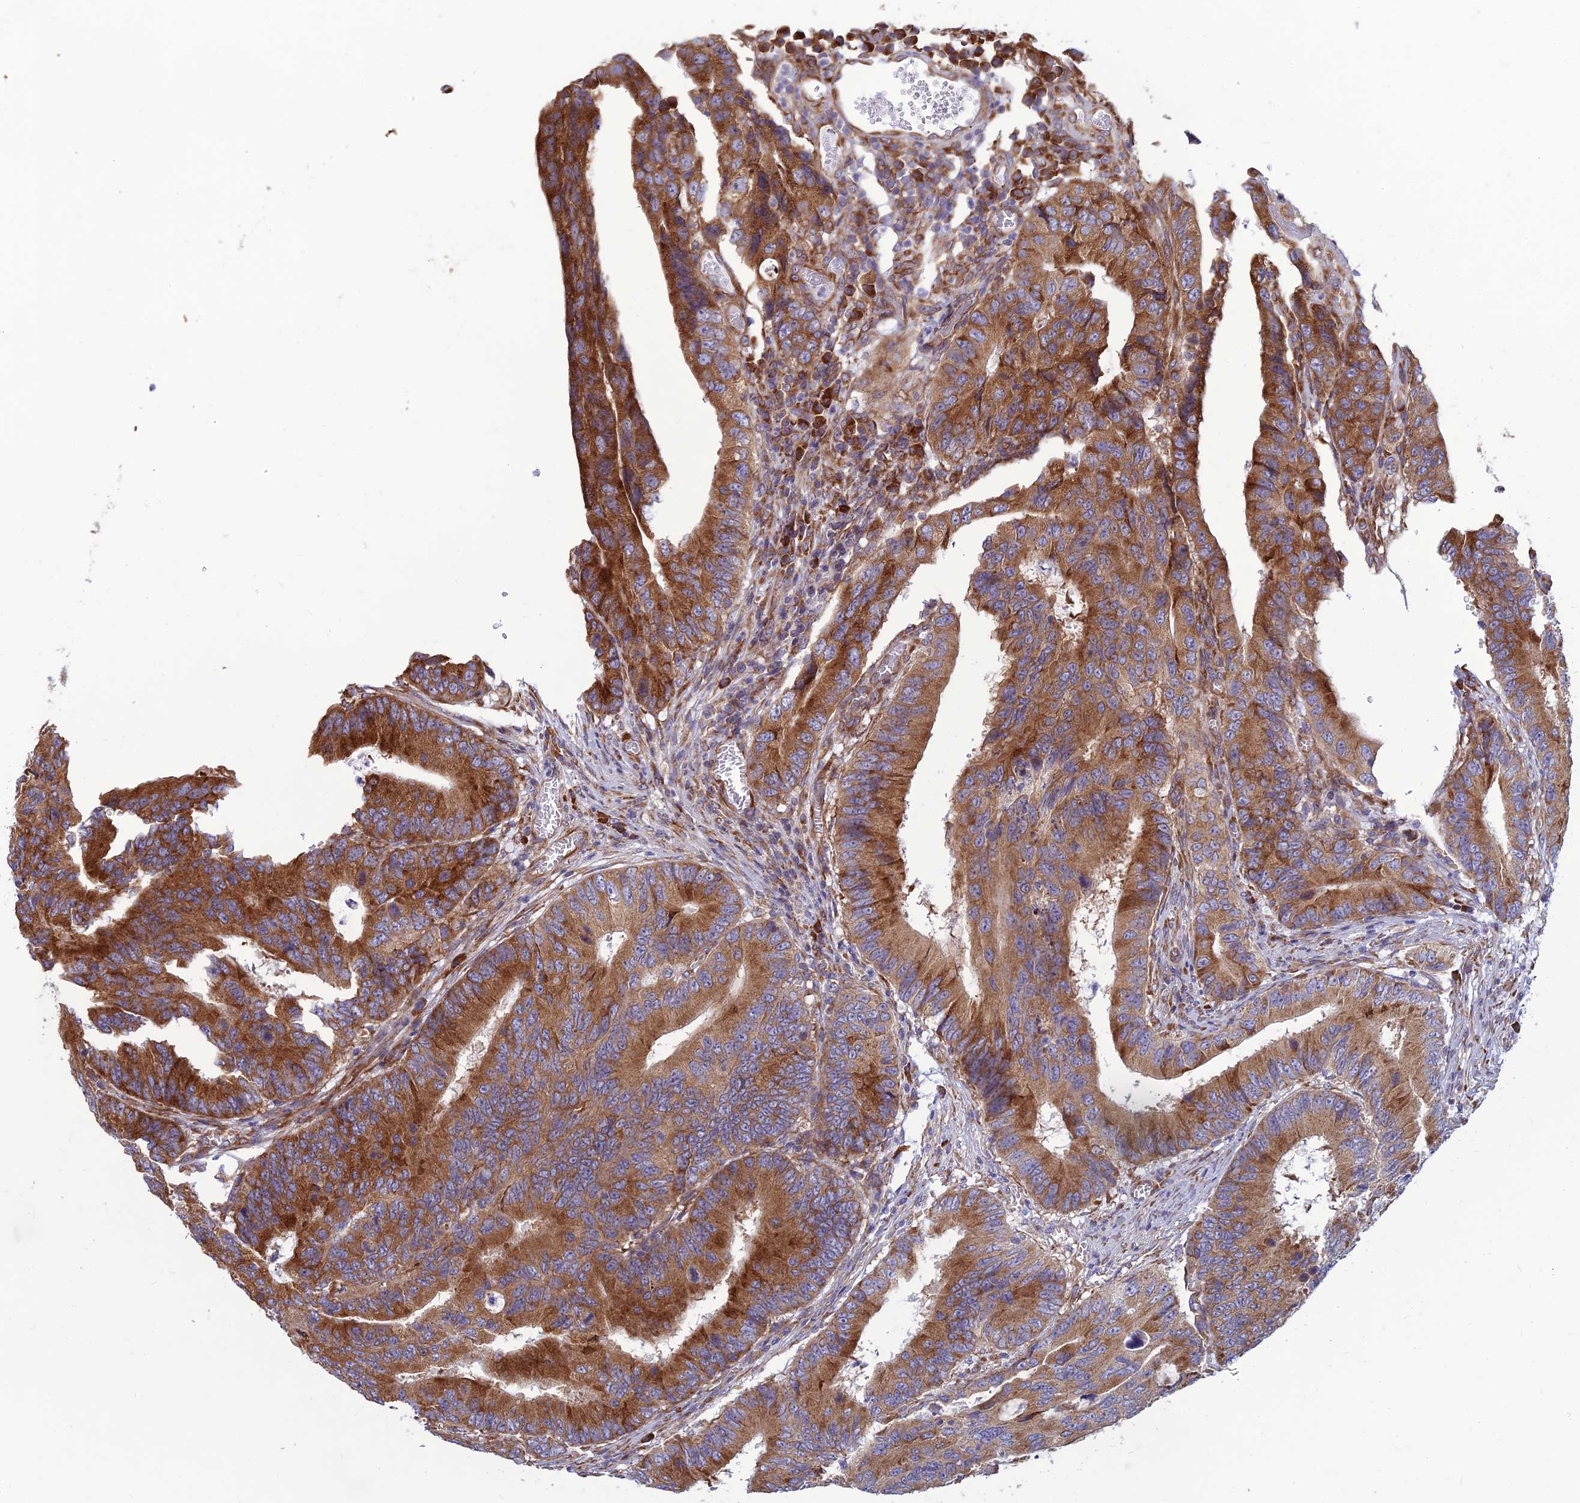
{"staining": {"intensity": "moderate", "quantity": ">75%", "location": "cytoplasmic/membranous"}, "tissue": "colorectal cancer", "cell_type": "Tumor cells", "image_type": "cancer", "snomed": [{"axis": "morphology", "description": "Adenocarcinoma, NOS"}, {"axis": "topography", "description": "Colon"}], "caption": "This image demonstrates IHC staining of colorectal cancer, with medium moderate cytoplasmic/membranous staining in approximately >75% of tumor cells.", "gene": "RPL17-C18orf32", "patient": {"sex": "male", "age": 85}}